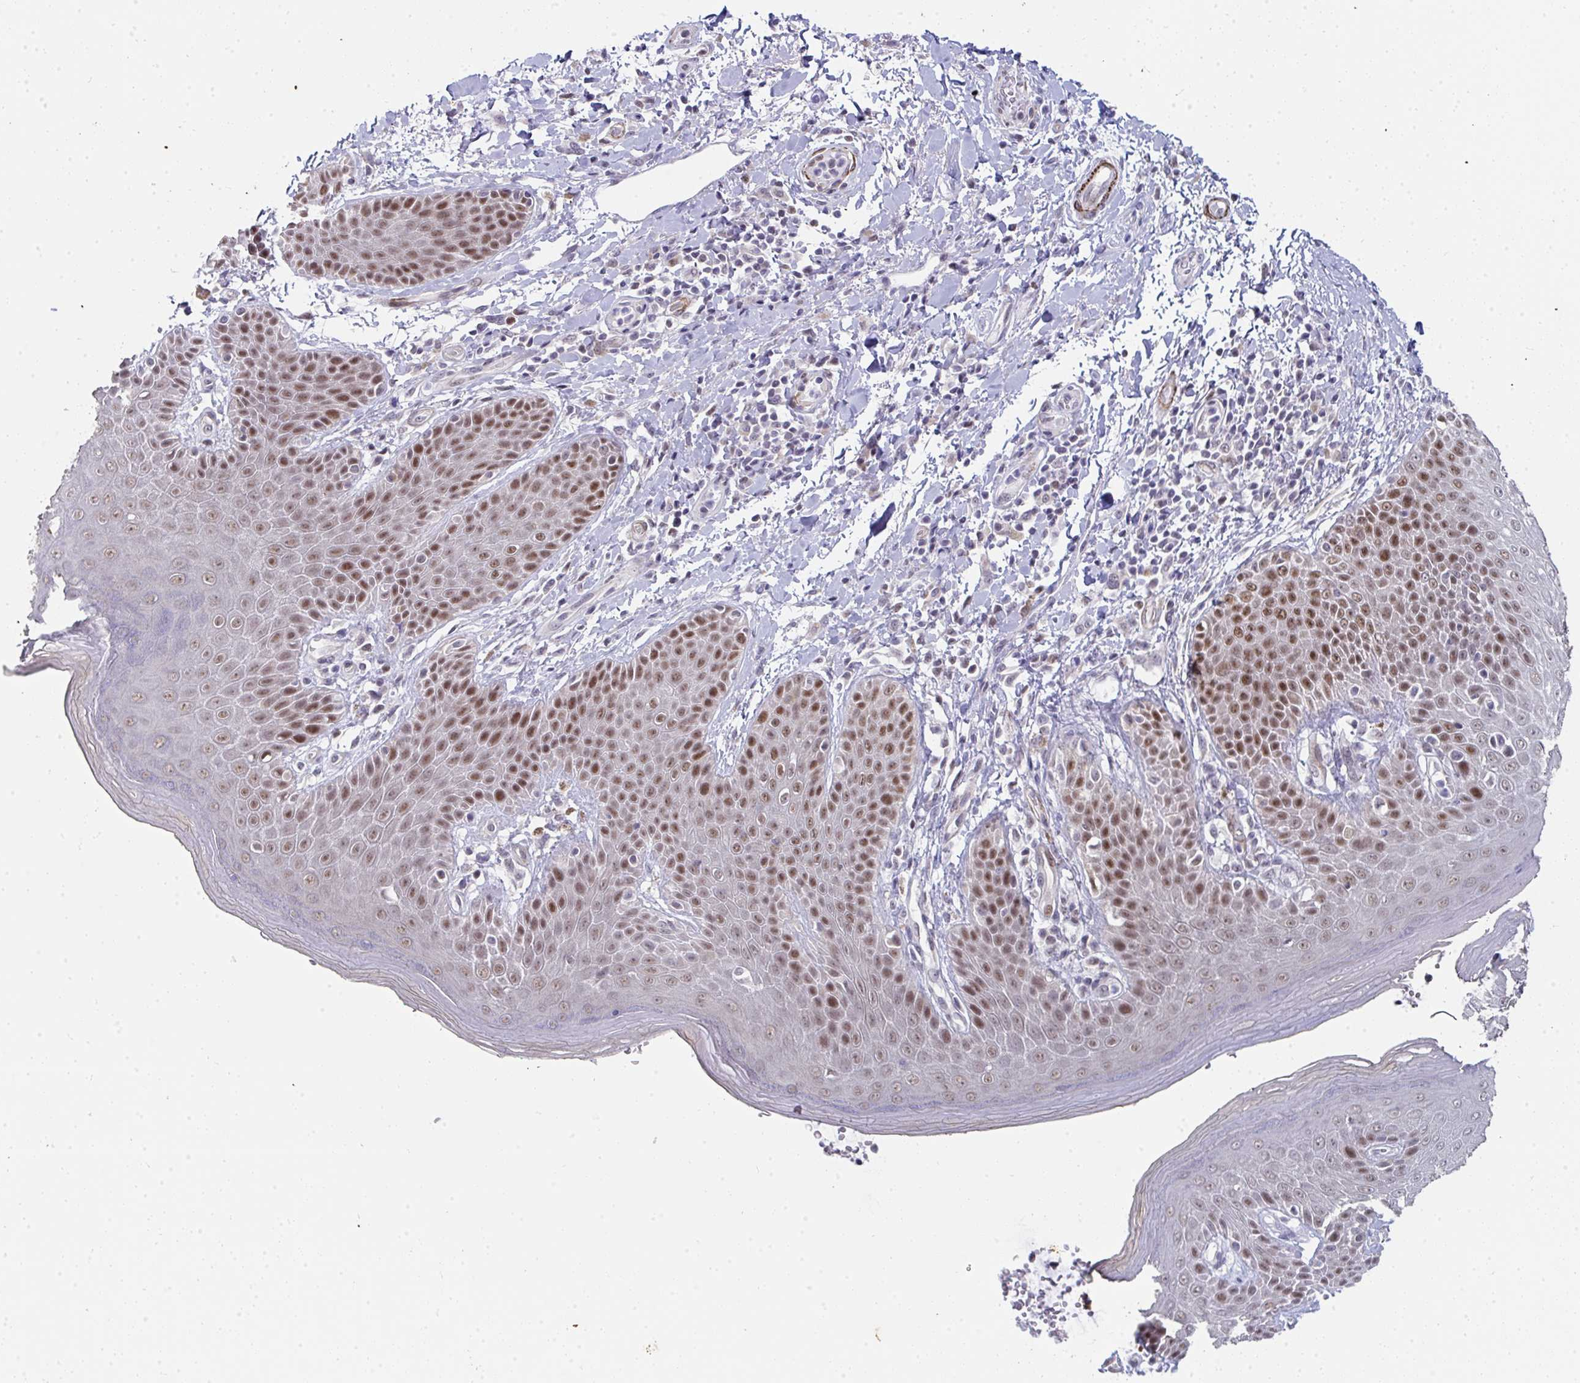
{"staining": {"intensity": "moderate", "quantity": "25%-75%", "location": "nuclear"}, "tissue": "skin", "cell_type": "Epidermal cells", "image_type": "normal", "snomed": [{"axis": "morphology", "description": "Normal tissue, NOS"}, {"axis": "topography", "description": "Peripheral nerve tissue"}], "caption": "Immunohistochemistry of unremarkable human skin reveals medium levels of moderate nuclear expression in approximately 25%-75% of epidermal cells.", "gene": "GINS2", "patient": {"sex": "male", "age": 51}}